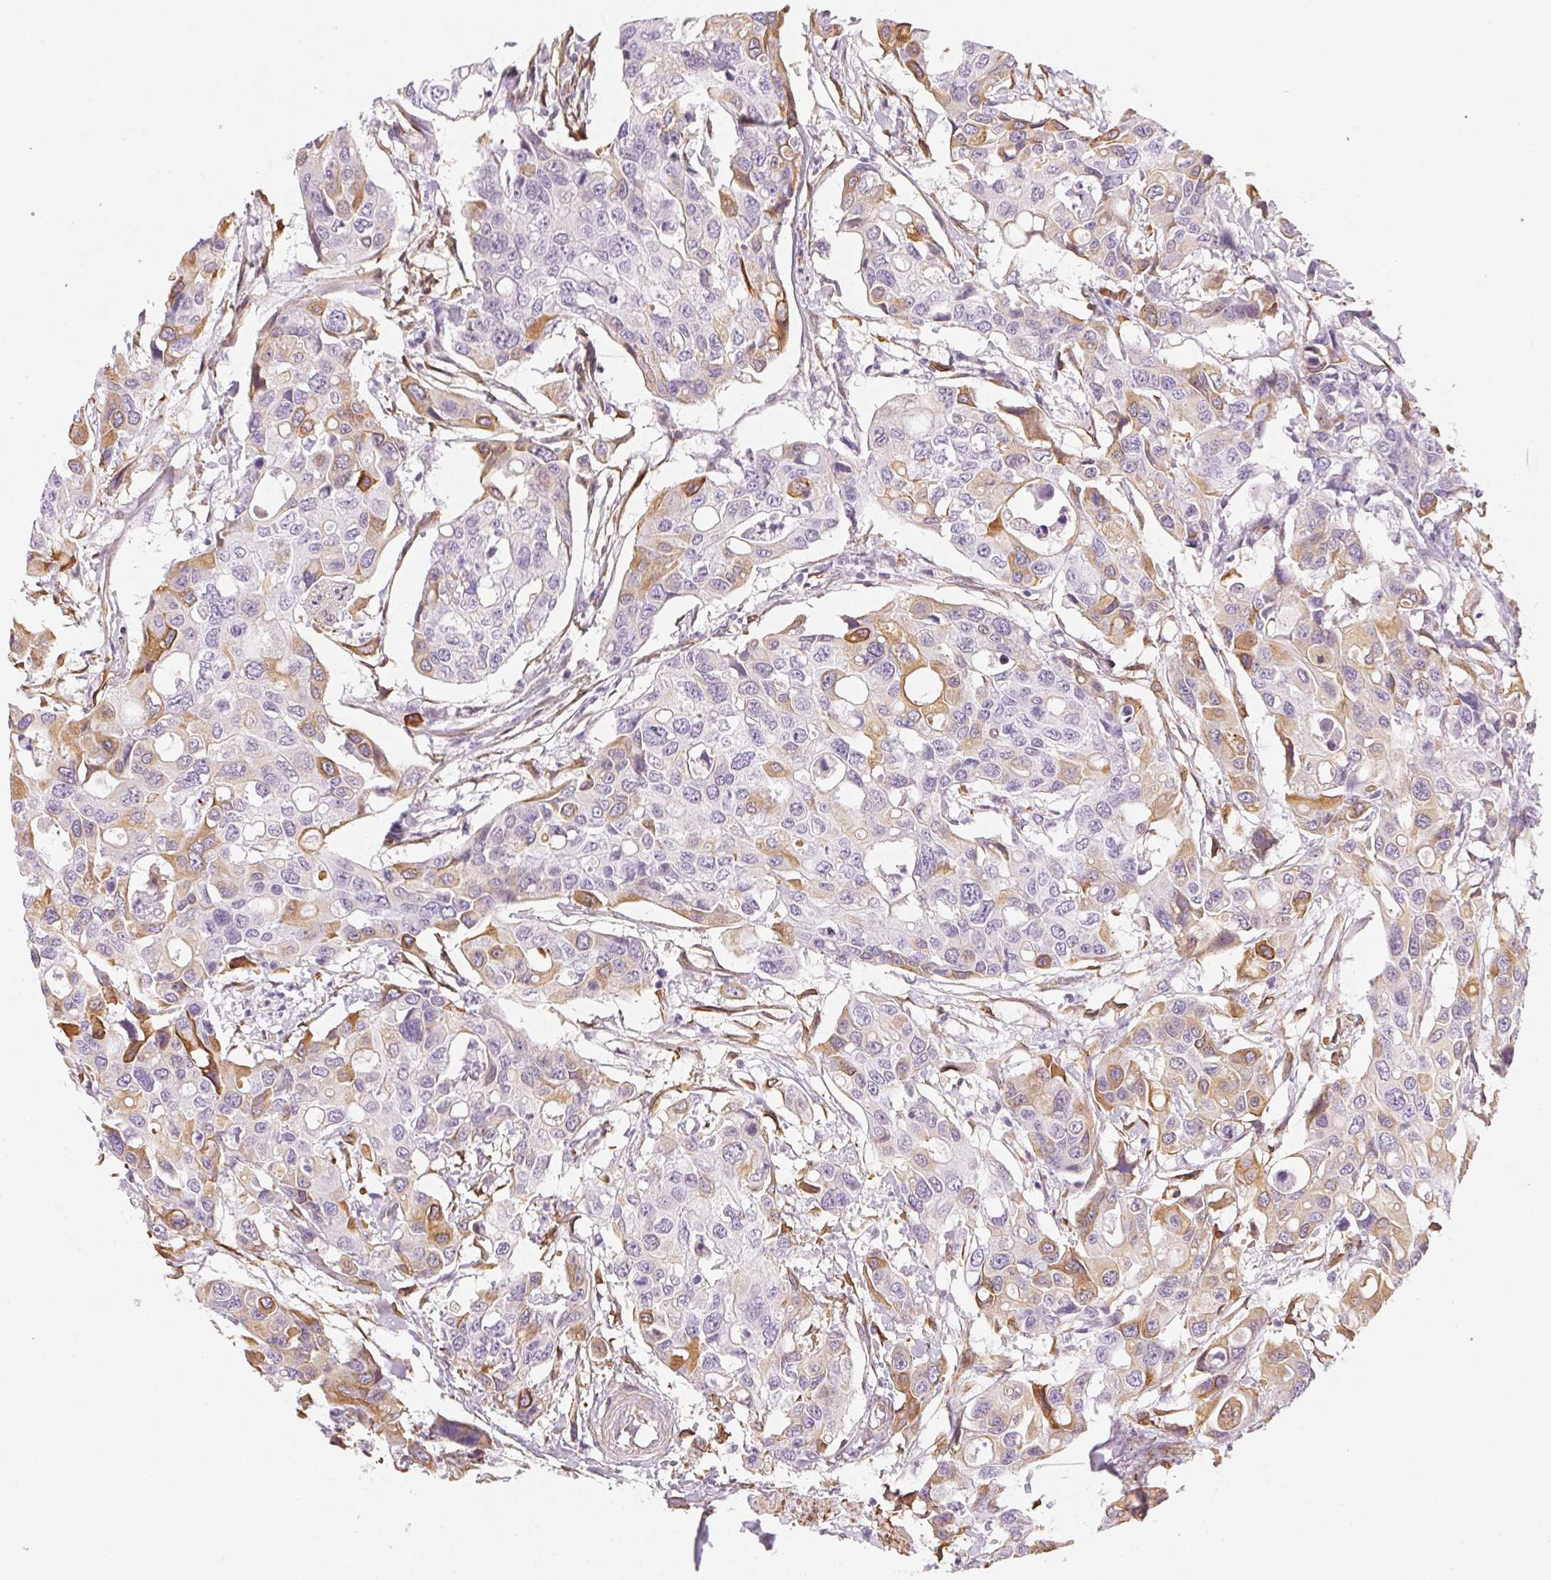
{"staining": {"intensity": "moderate", "quantity": "<25%", "location": "cytoplasmic/membranous"}, "tissue": "colorectal cancer", "cell_type": "Tumor cells", "image_type": "cancer", "snomed": [{"axis": "morphology", "description": "Adenocarcinoma, NOS"}, {"axis": "topography", "description": "Colon"}], "caption": "Colorectal adenocarcinoma stained for a protein (brown) exhibits moderate cytoplasmic/membranous positive staining in approximately <25% of tumor cells.", "gene": "RSBN1", "patient": {"sex": "male", "age": 77}}